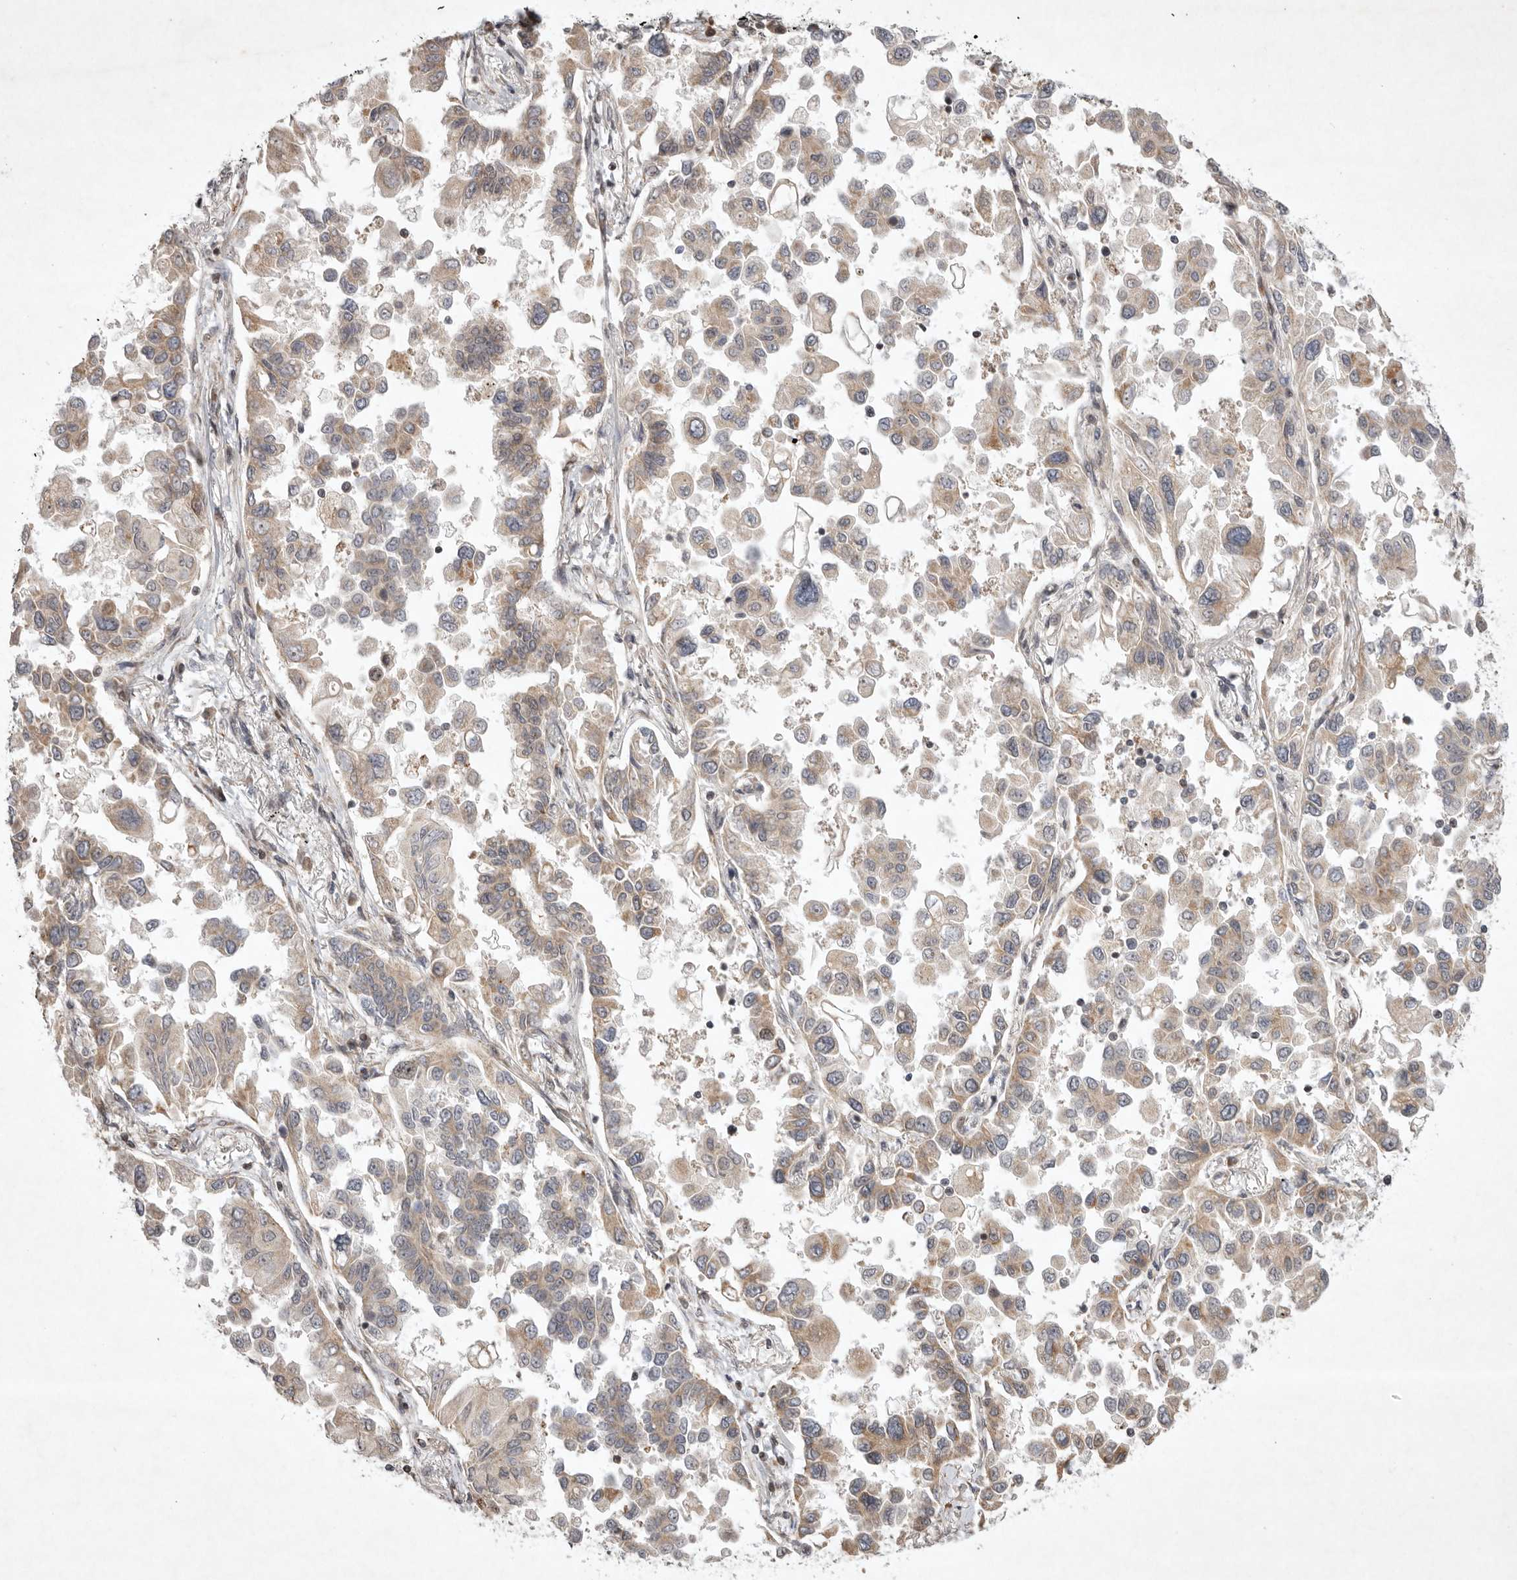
{"staining": {"intensity": "weak", "quantity": ">75%", "location": "cytoplasmic/membranous"}, "tissue": "lung cancer", "cell_type": "Tumor cells", "image_type": "cancer", "snomed": [{"axis": "morphology", "description": "Adenocarcinoma, NOS"}, {"axis": "topography", "description": "Lung"}], "caption": "Protein analysis of adenocarcinoma (lung) tissue demonstrates weak cytoplasmic/membranous positivity in about >75% of tumor cells. The staining is performed using DAB (3,3'-diaminobenzidine) brown chromogen to label protein expression. The nuclei are counter-stained blue using hematoxylin.", "gene": "EIF2AK1", "patient": {"sex": "female", "age": 67}}